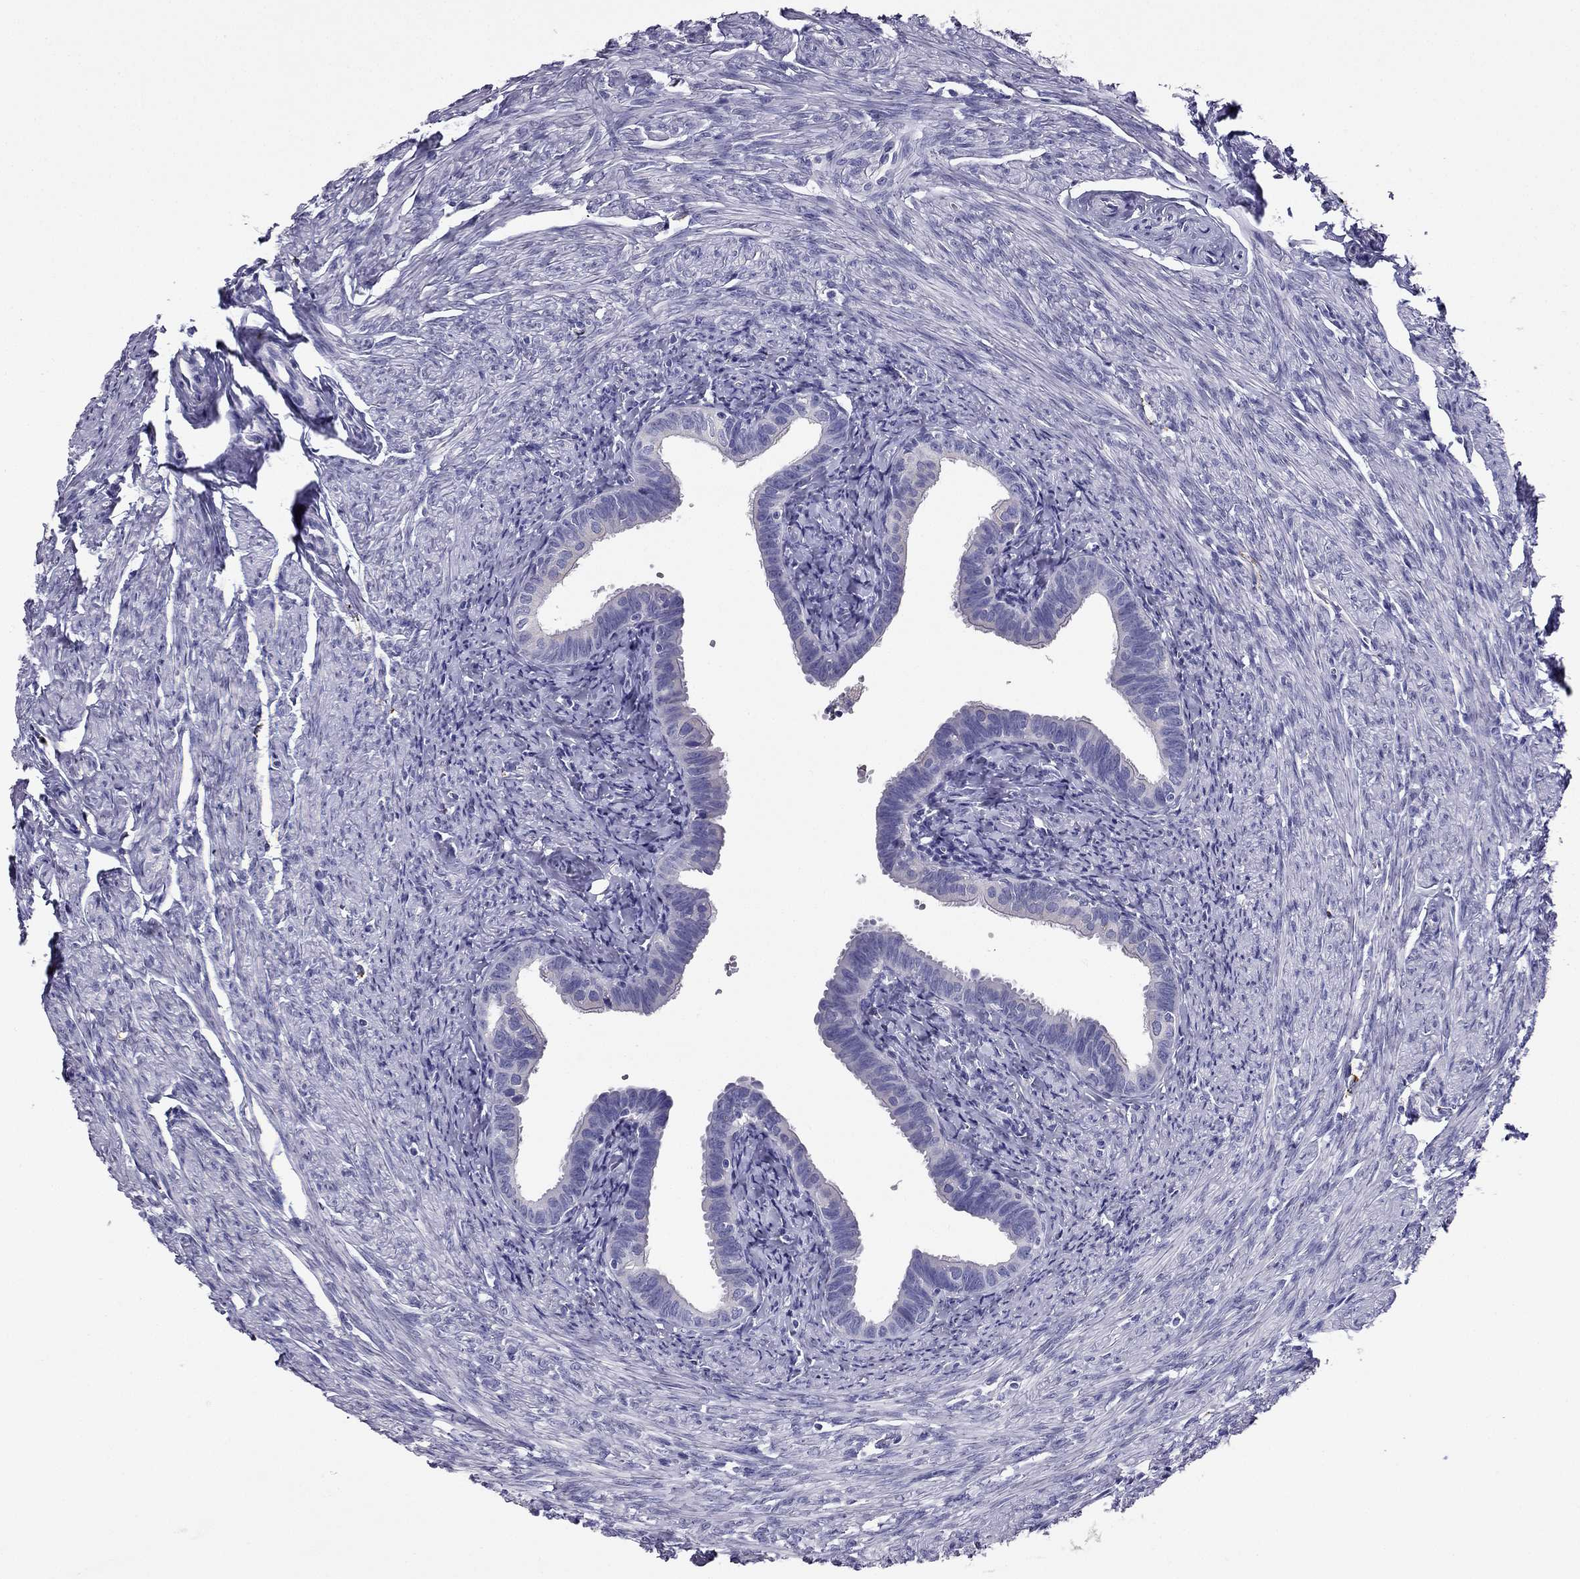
{"staining": {"intensity": "negative", "quantity": "none", "location": "none"}, "tissue": "fallopian tube", "cell_type": "Glandular cells", "image_type": "normal", "snomed": [{"axis": "morphology", "description": "Normal tissue, NOS"}, {"axis": "topography", "description": "Fallopian tube"}, {"axis": "topography", "description": "Ovary"}], "caption": "This is an immunohistochemistry histopathology image of normal fallopian tube. There is no positivity in glandular cells.", "gene": "PTH", "patient": {"sex": "female", "age": 57}}